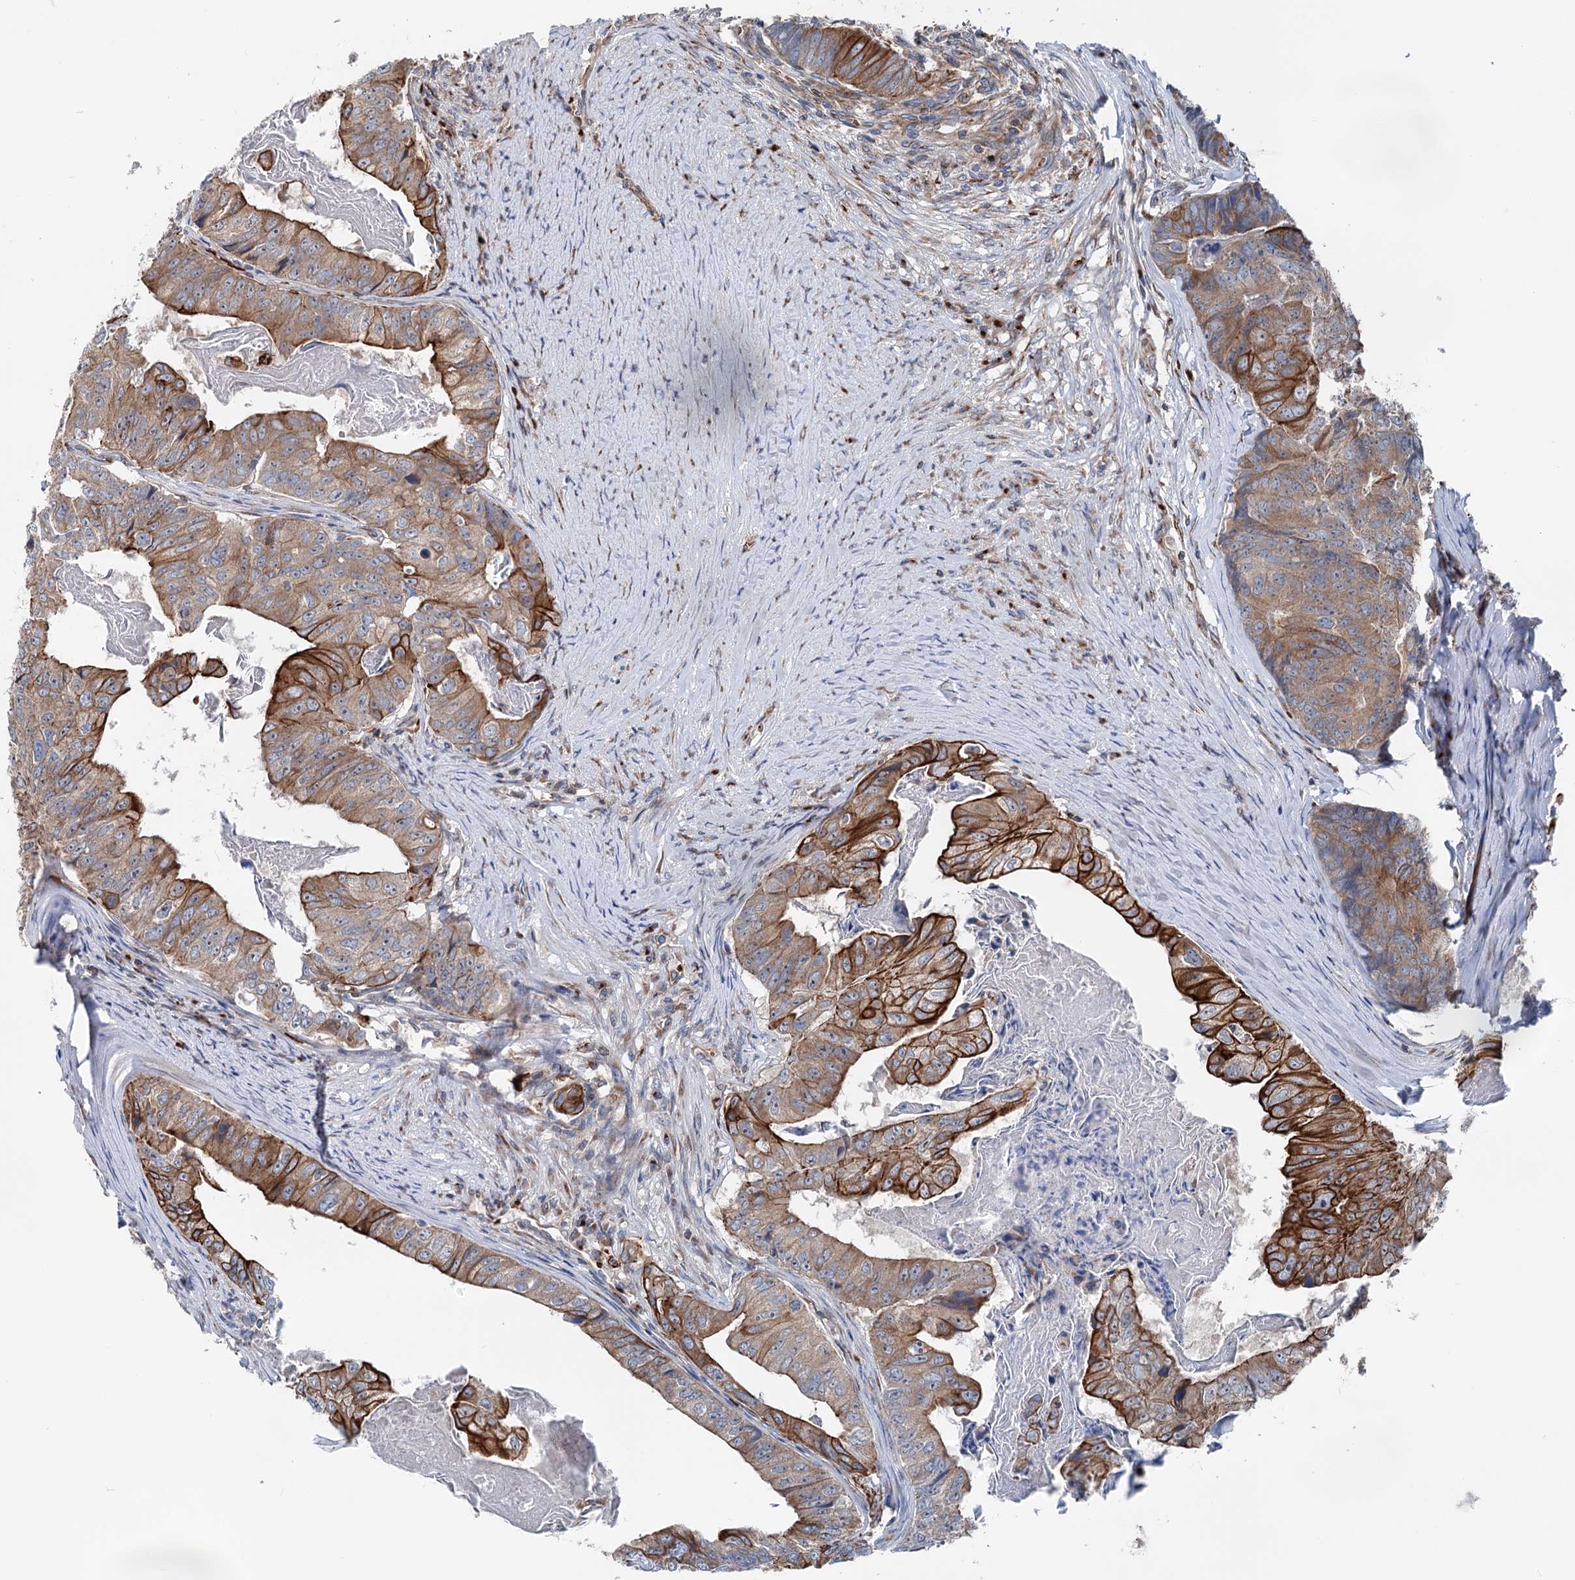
{"staining": {"intensity": "strong", "quantity": "25%-75%", "location": "cytoplasmic/membranous"}, "tissue": "colorectal cancer", "cell_type": "Tumor cells", "image_type": "cancer", "snomed": [{"axis": "morphology", "description": "Adenocarcinoma, NOS"}, {"axis": "topography", "description": "Colon"}], "caption": "Approximately 25%-75% of tumor cells in human colorectal cancer (adenocarcinoma) exhibit strong cytoplasmic/membranous protein staining as visualized by brown immunohistochemical staining.", "gene": "EIPR1", "patient": {"sex": "female", "age": 67}}